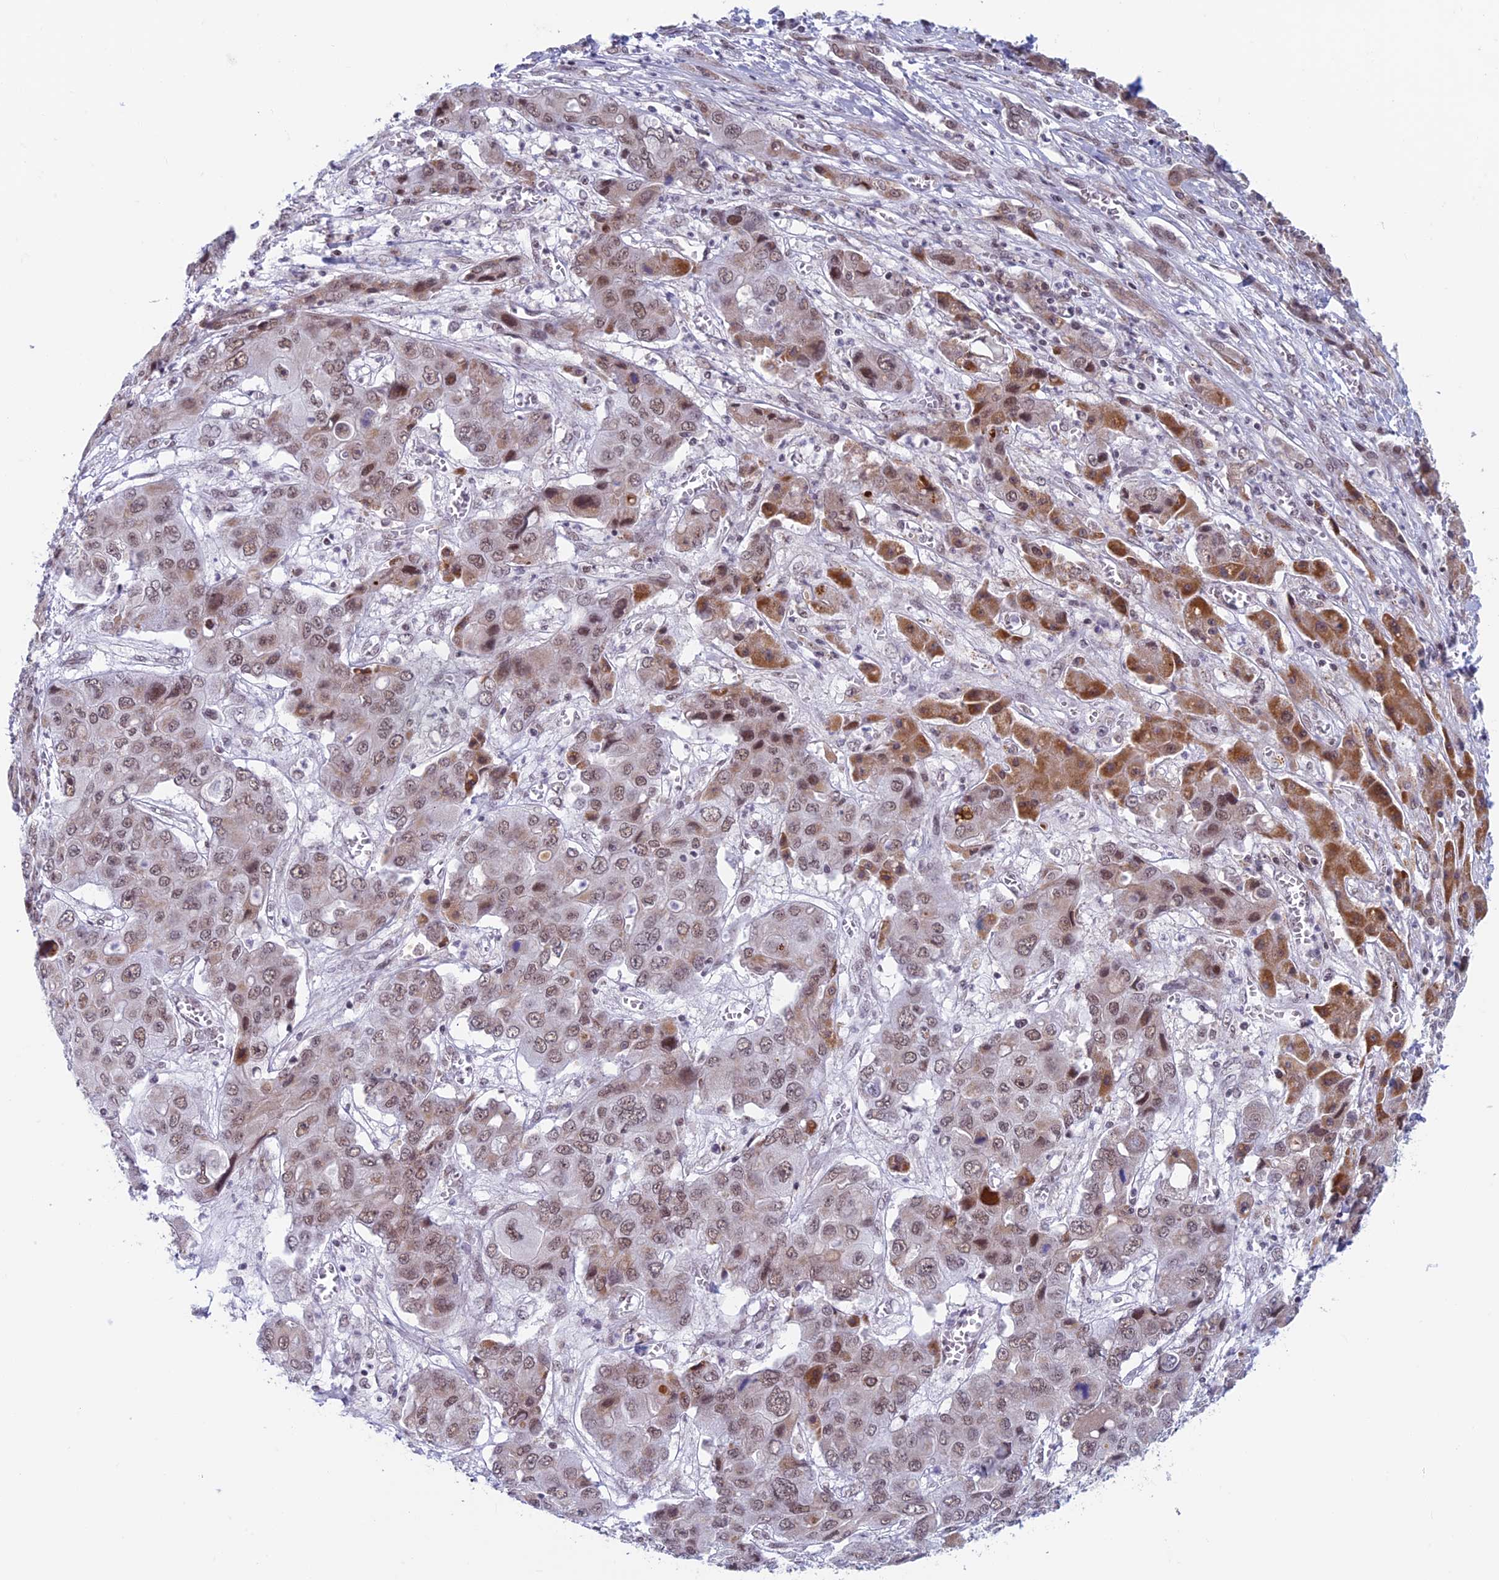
{"staining": {"intensity": "moderate", "quantity": ">75%", "location": "cytoplasmic/membranous,nuclear"}, "tissue": "liver cancer", "cell_type": "Tumor cells", "image_type": "cancer", "snomed": [{"axis": "morphology", "description": "Cholangiocarcinoma"}, {"axis": "topography", "description": "Liver"}], "caption": "Cholangiocarcinoma (liver) stained with DAB (3,3'-diaminobenzidine) immunohistochemistry (IHC) displays medium levels of moderate cytoplasmic/membranous and nuclear staining in about >75% of tumor cells.", "gene": "ASH2L", "patient": {"sex": "male", "age": 67}}